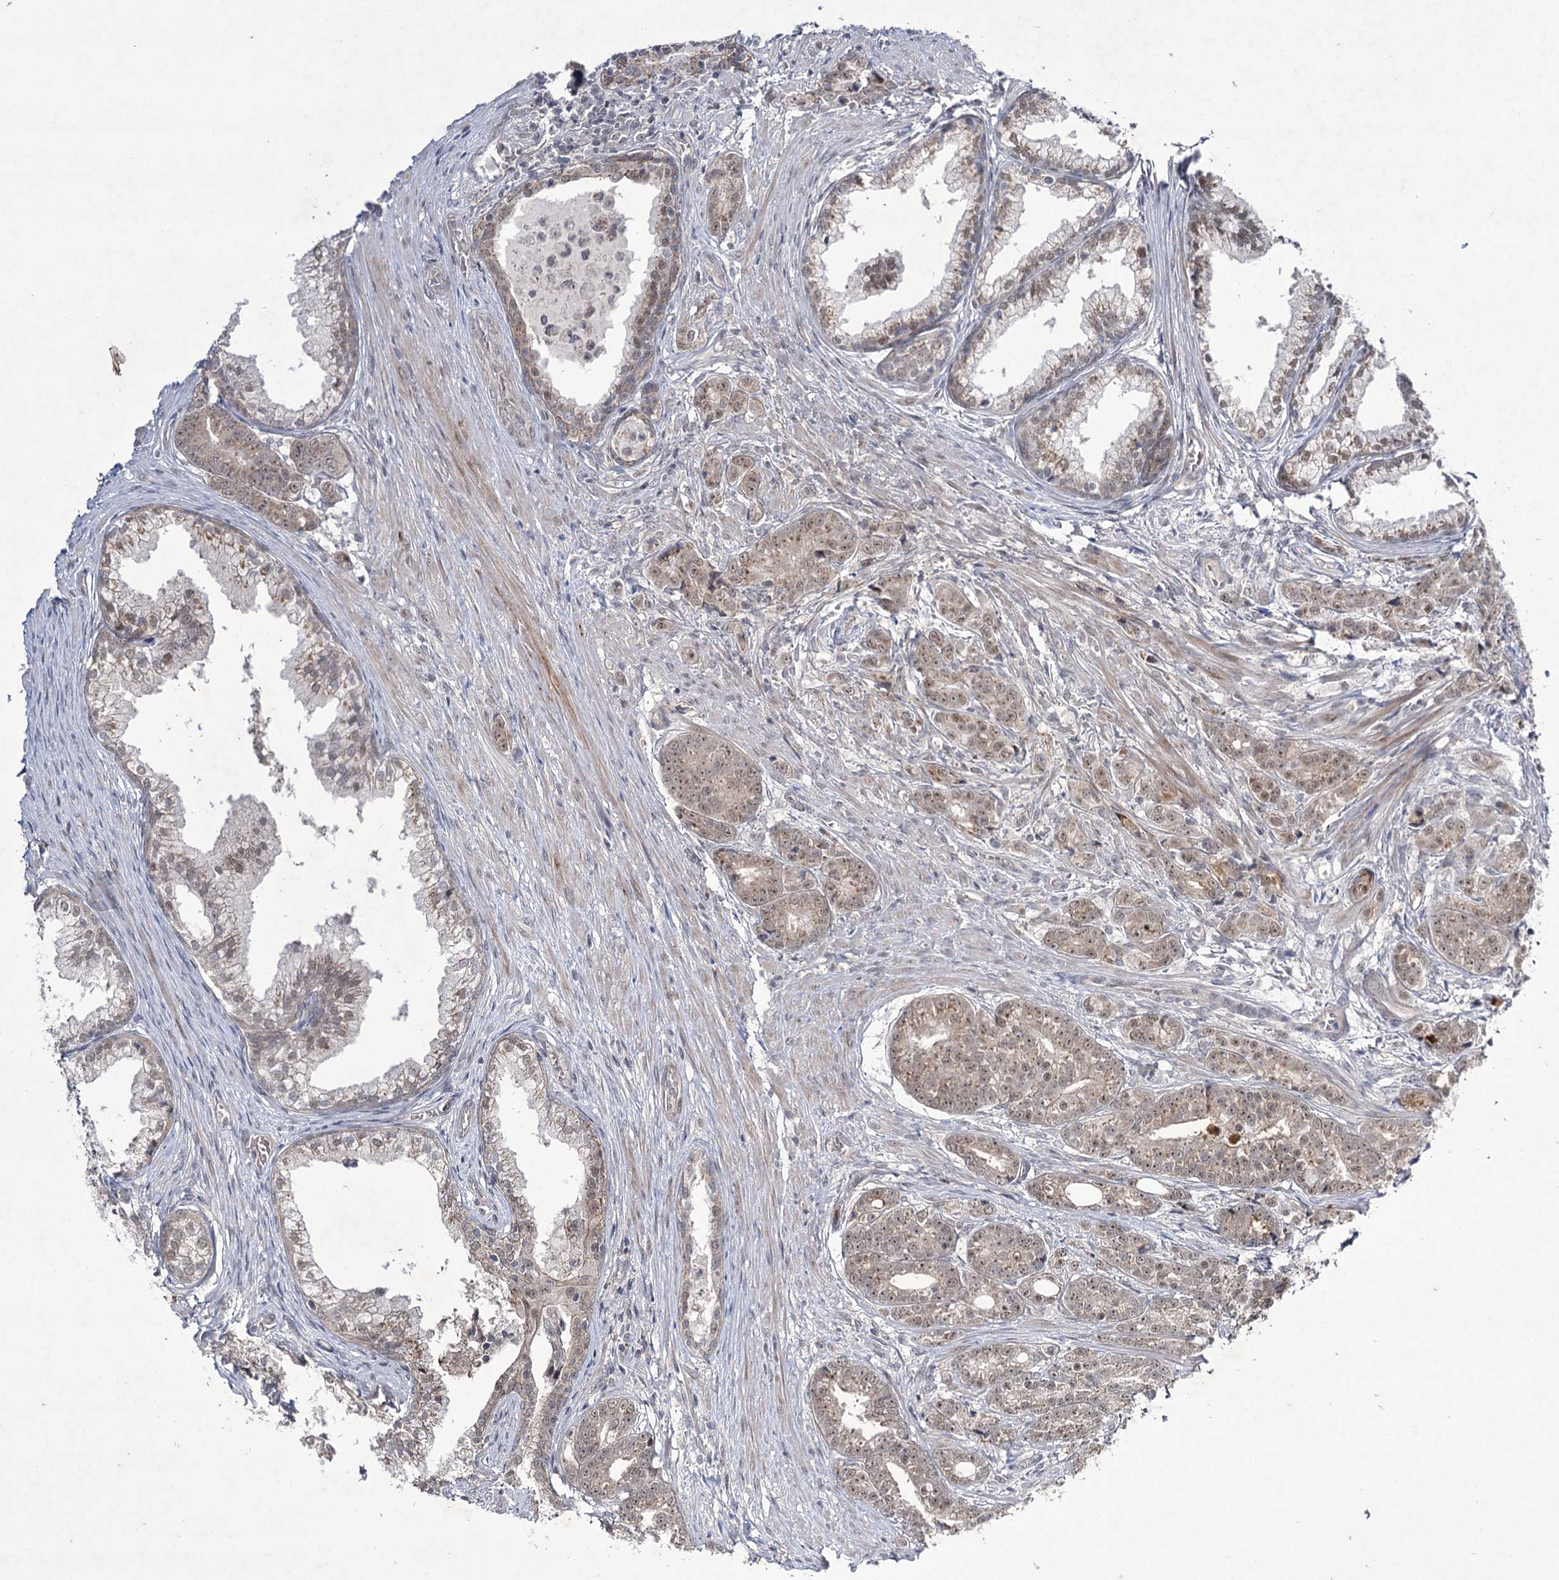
{"staining": {"intensity": "moderate", "quantity": ">75%", "location": "cytoplasmic/membranous,nuclear"}, "tissue": "prostate cancer", "cell_type": "Tumor cells", "image_type": "cancer", "snomed": [{"axis": "morphology", "description": "Adenocarcinoma, Low grade"}, {"axis": "topography", "description": "Prostate"}], "caption": "DAB (3,3'-diaminobenzidine) immunohistochemical staining of human prostate cancer exhibits moderate cytoplasmic/membranous and nuclear protein positivity in approximately >75% of tumor cells. (Stains: DAB (3,3'-diaminobenzidine) in brown, nuclei in blue, Microscopy: brightfield microscopy at high magnification).", "gene": "HOXC11", "patient": {"sex": "male", "age": 71}}